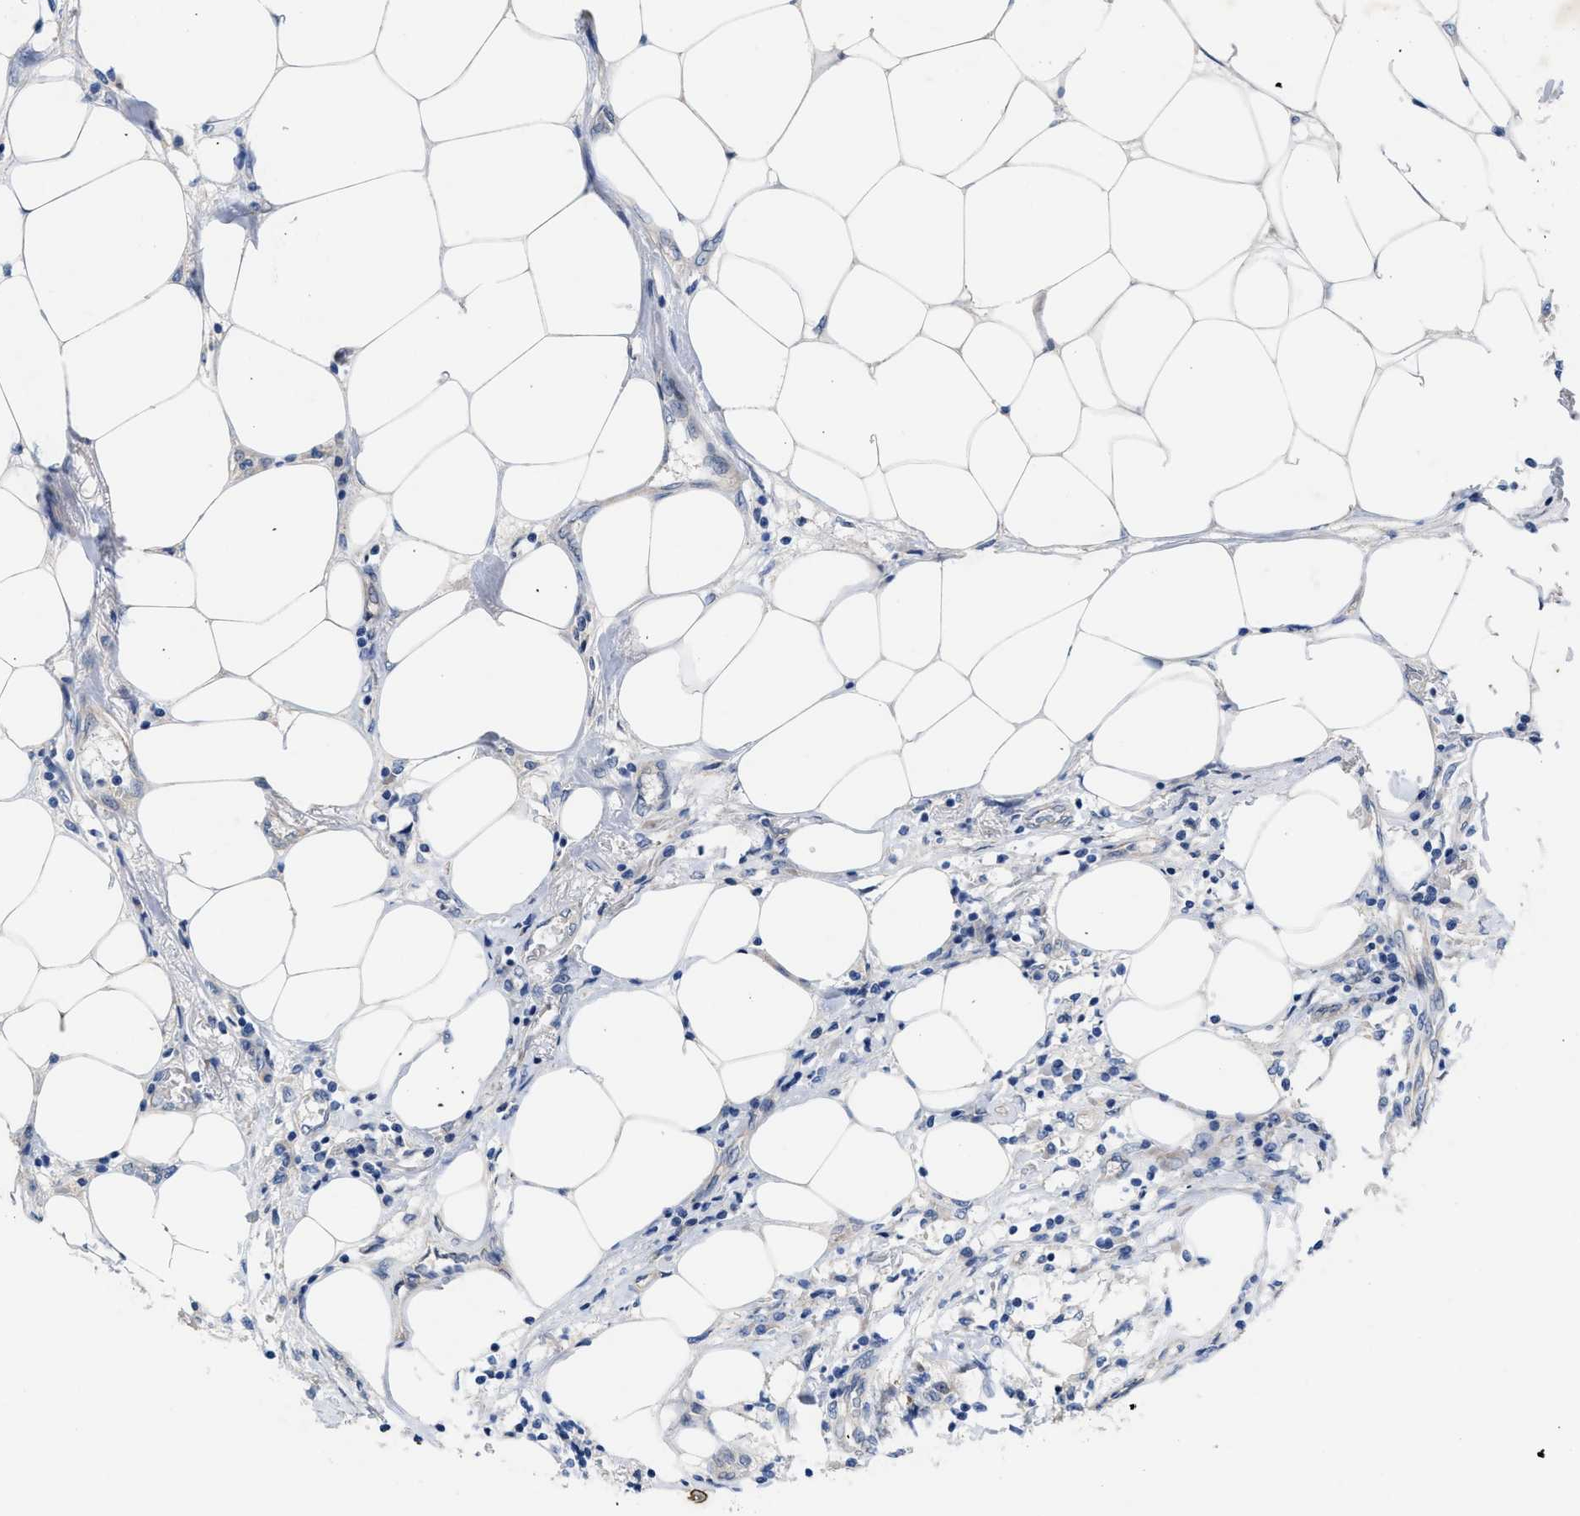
{"staining": {"intensity": "negative", "quantity": "none", "location": "none"}, "tissue": "breast cancer", "cell_type": "Tumor cells", "image_type": "cancer", "snomed": [{"axis": "morphology", "description": "Duct carcinoma"}, {"axis": "topography", "description": "Breast"}], "caption": "Immunohistochemistry (IHC) of human invasive ductal carcinoma (breast) reveals no expression in tumor cells.", "gene": "NDEL1", "patient": {"sex": "female", "age": 80}}